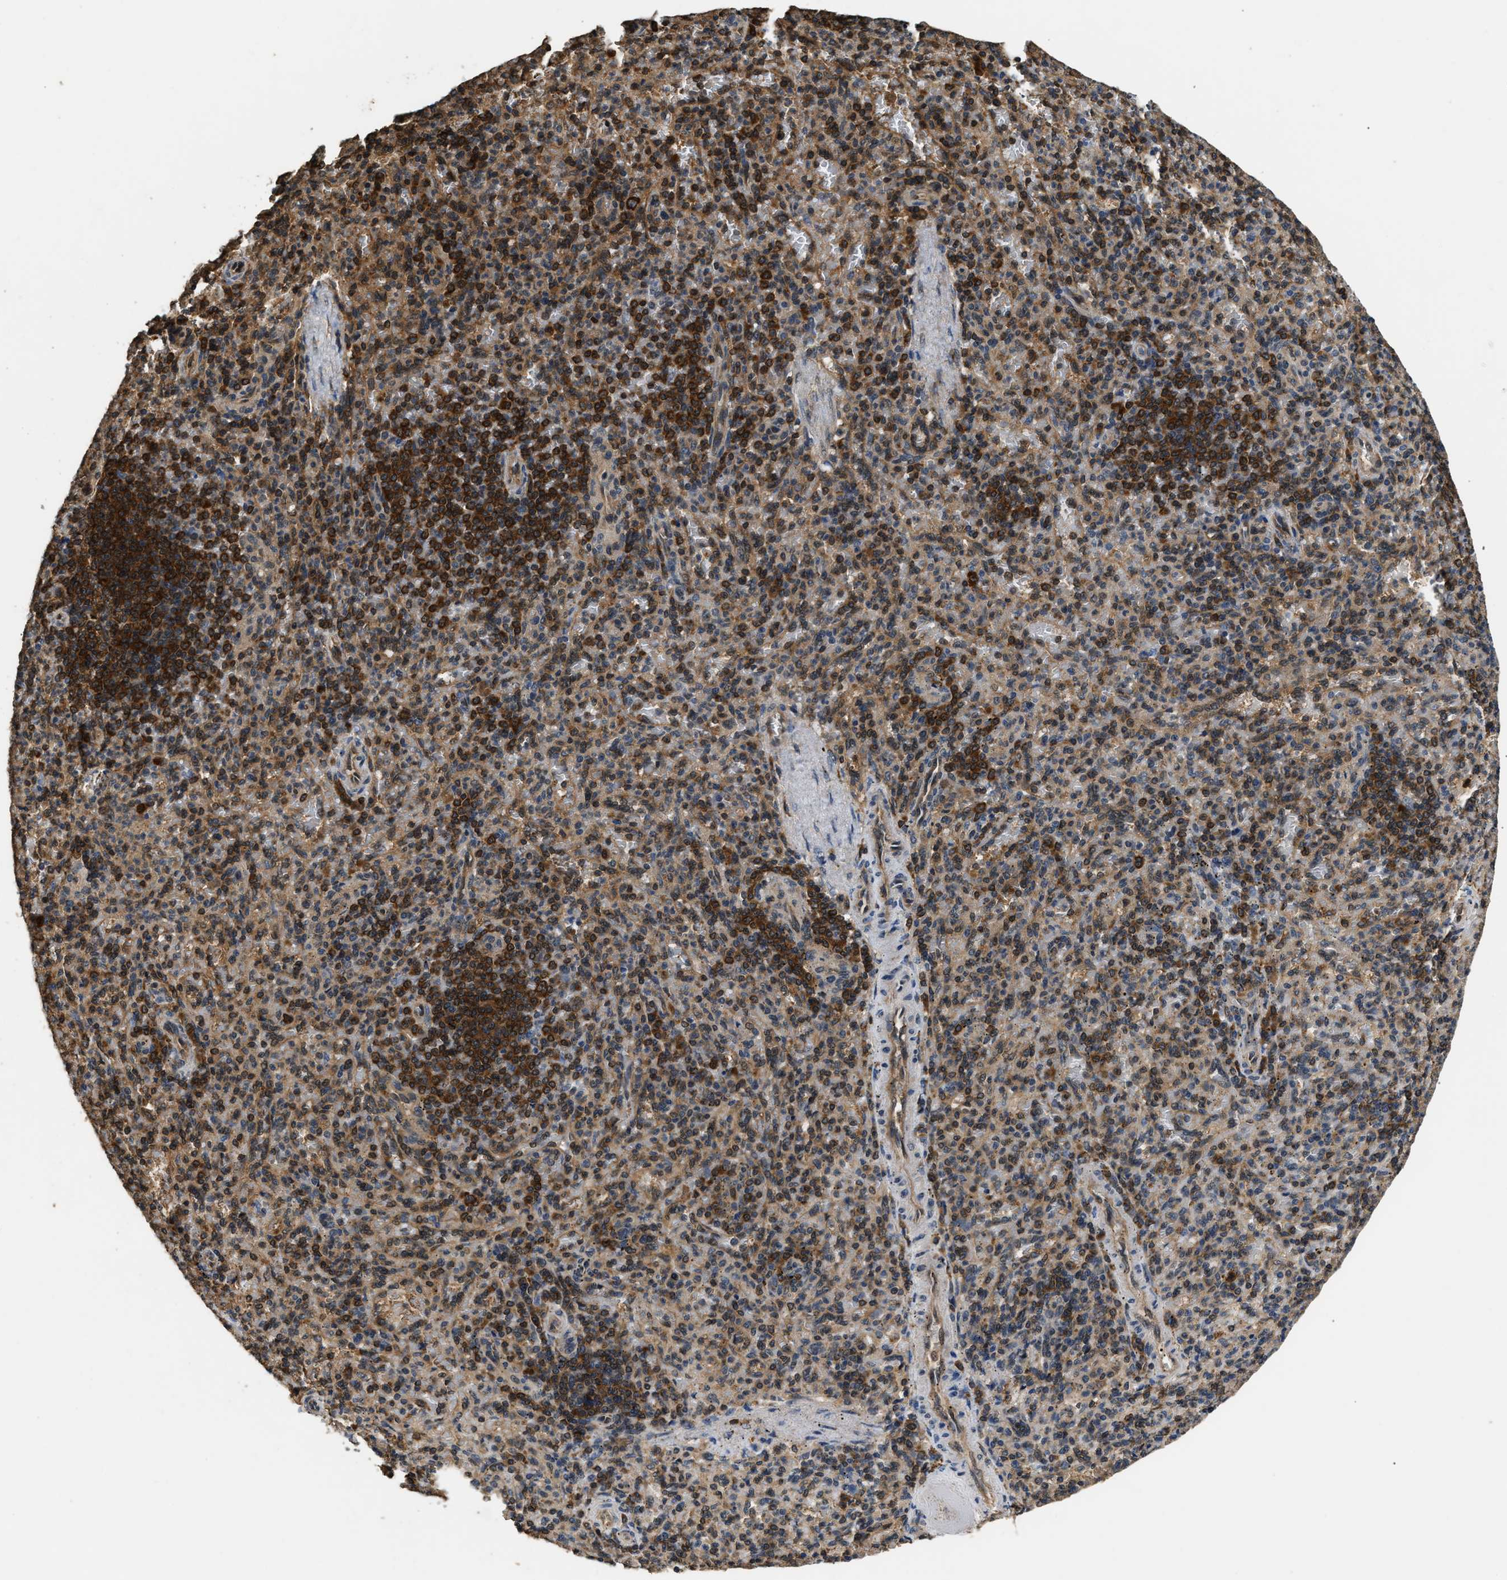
{"staining": {"intensity": "moderate", "quantity": ">75%", "location": "cytoplasmic/membranous"}, "tissue": "spleen", "cell_type": "Cells in red pulp", "image_type": "normal", "snomed": [{"axis": "morphology", "description": "Normal tissue, NOS"}, {"axis": "topography", "description": "Spleen"}], "caption": "The histopathology image reveals immunohistochemical staining of normal spleen. There is moderate cytoplasmic/membranous expression is appreciated in about >75% of cells in red pulp. Immunohistochemistry (ihc) stains the protein of interest in brown and the nuclei are stained blue.", "gene": "DNAJC2", "patient": {"sex": "female", "age": 74}}